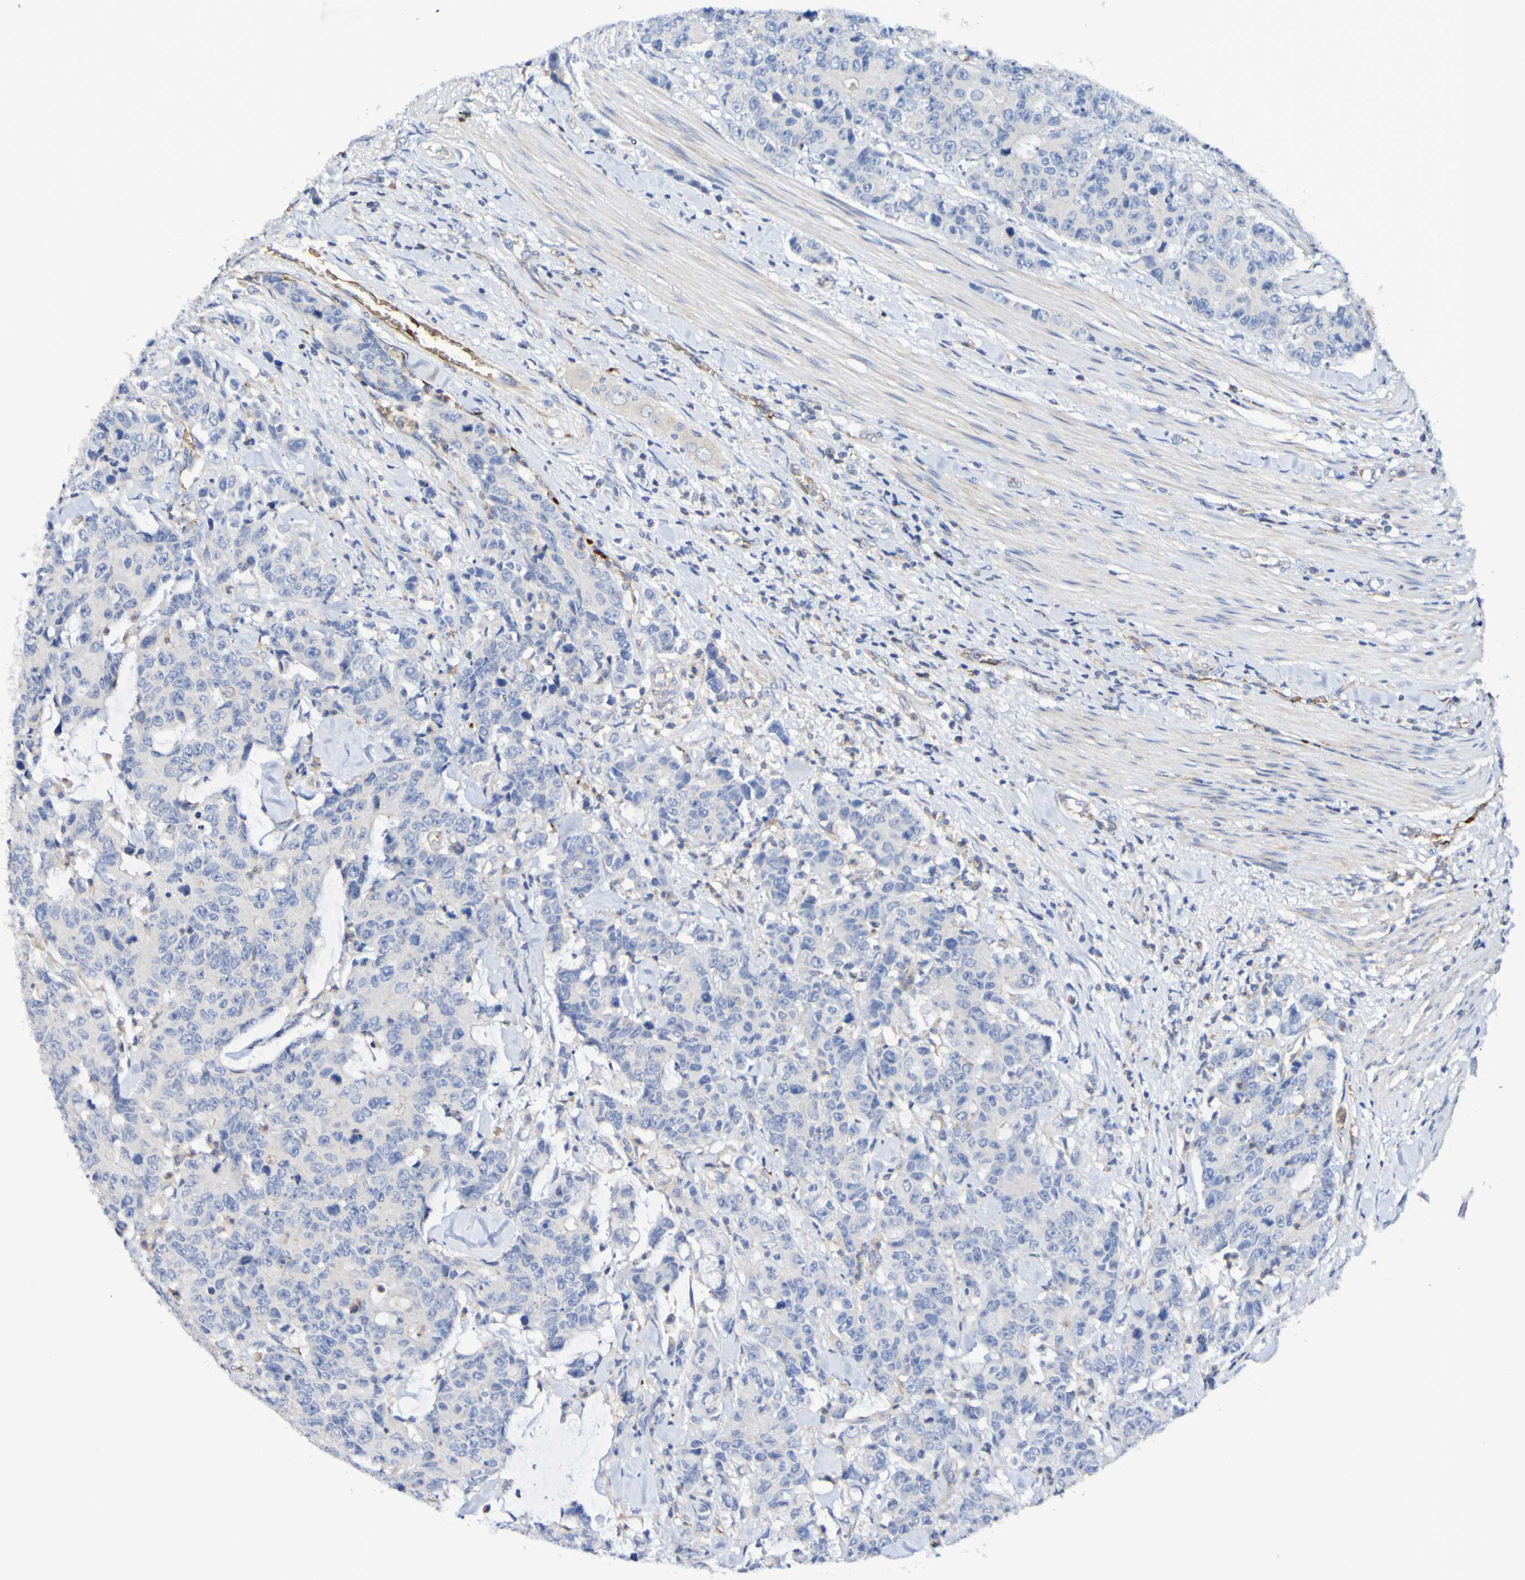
{"staining": {"intensity": "negative", "quantity": "none", "location": "none"}, "tissue": "colorectal cancer", "cell_type": "Tumor cells", "image_type": "cancer", "snomed": [{"axis": "morphology", "description": "Adenocarcinoma, NOS"}, {"axis": "topography", "description": "Colon"}], "caption": "Tumor cells show no significant positivity in adenocarcinoma (colorectal). (DAB (3,3'-diaminobenzidine) IHC, high magnification).", "gene": "WNT4", "patient": {"sex": "female", "age": 86}}